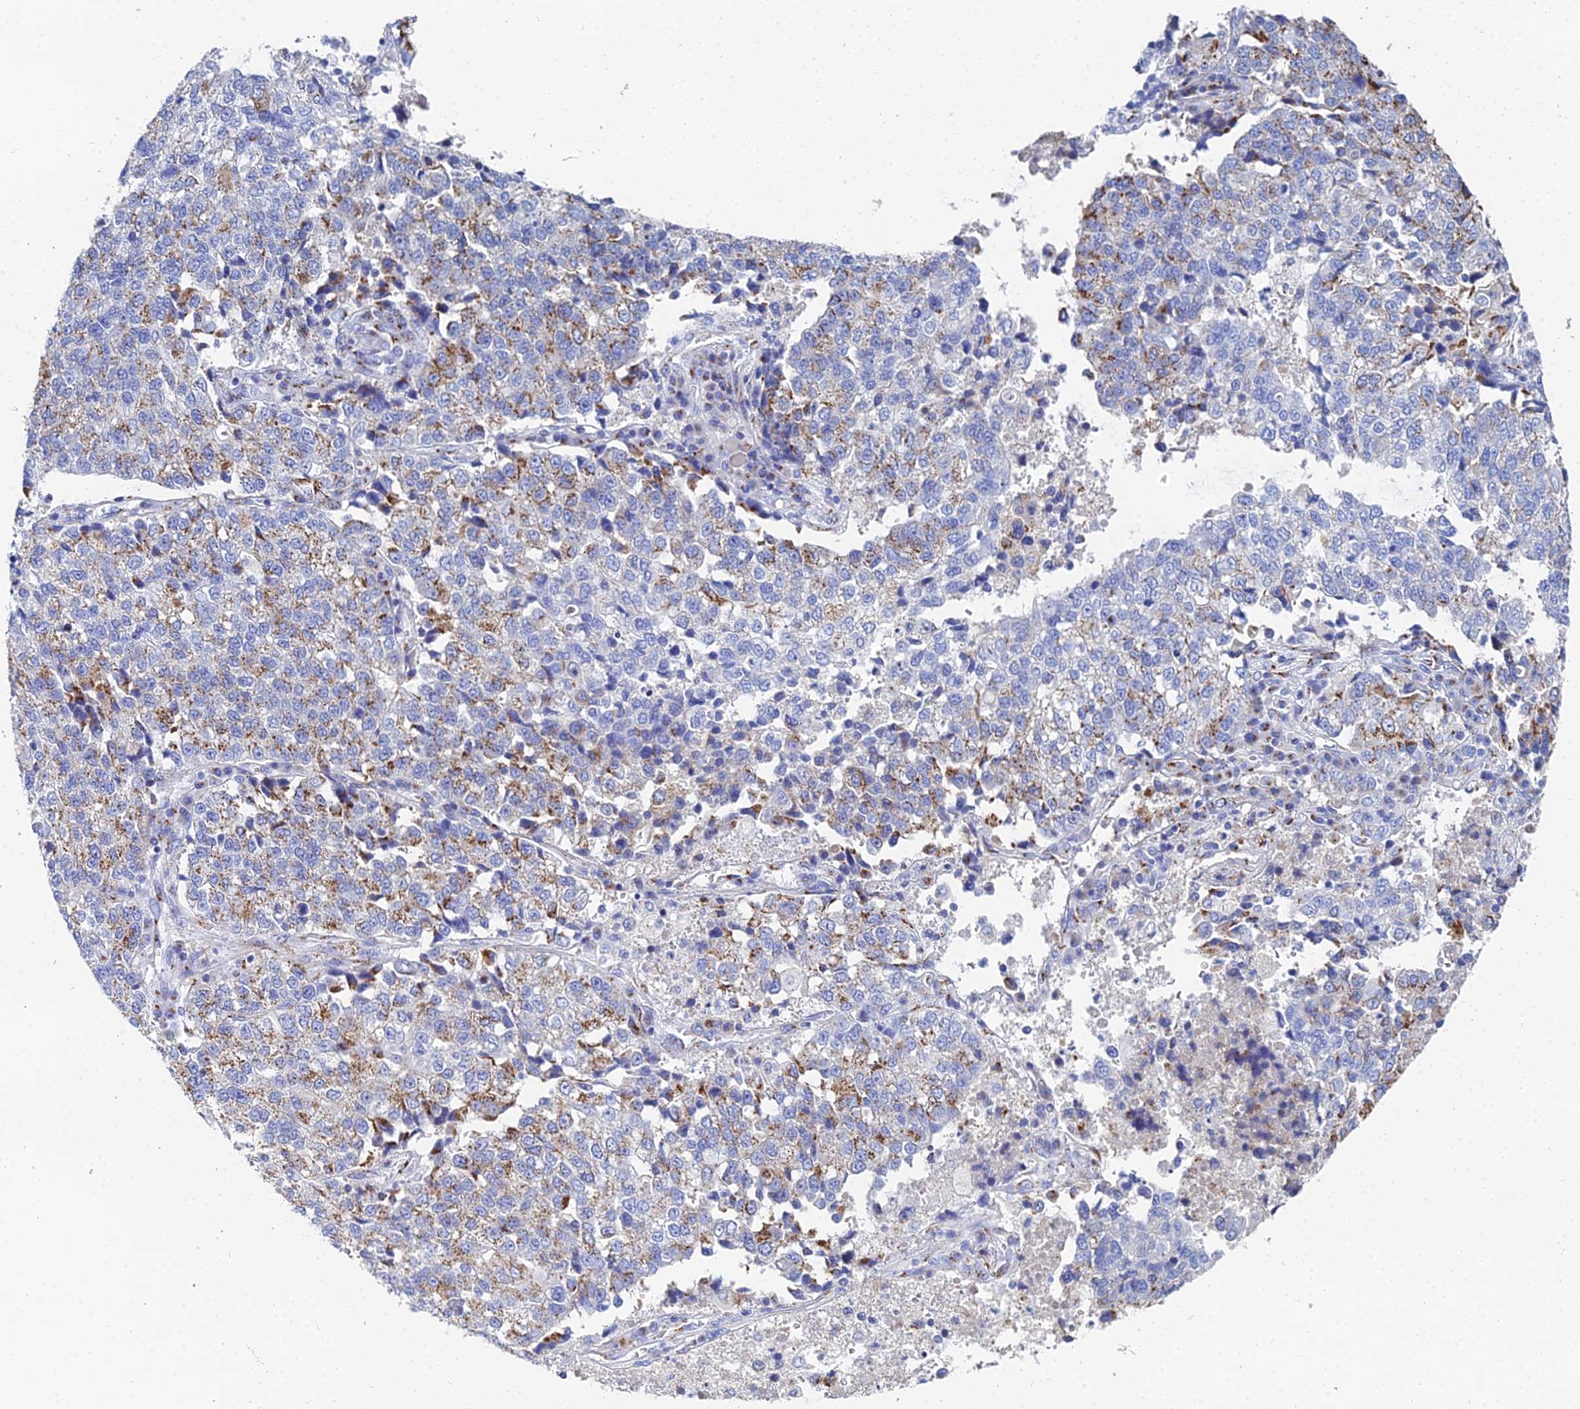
{"staining": {"intensity": "moderate", "quantity": "<25%", "location": "cytoplasmic/membranous"}, "tissue": "lung cancer", "cell_type": "Tumor cells", "image_type": "cancer", "snomed": [{"axis": "morphology", "description": "Adenocarcinoma, NOS"}, {"axis": "topography", "description": "Lung"}], "caption": "Lung cancer stained with a protein marker displays moderate staining in tumor cells.", "gene": "ENSG00000268674", "patient": {"sex": "male", "age": 49}}